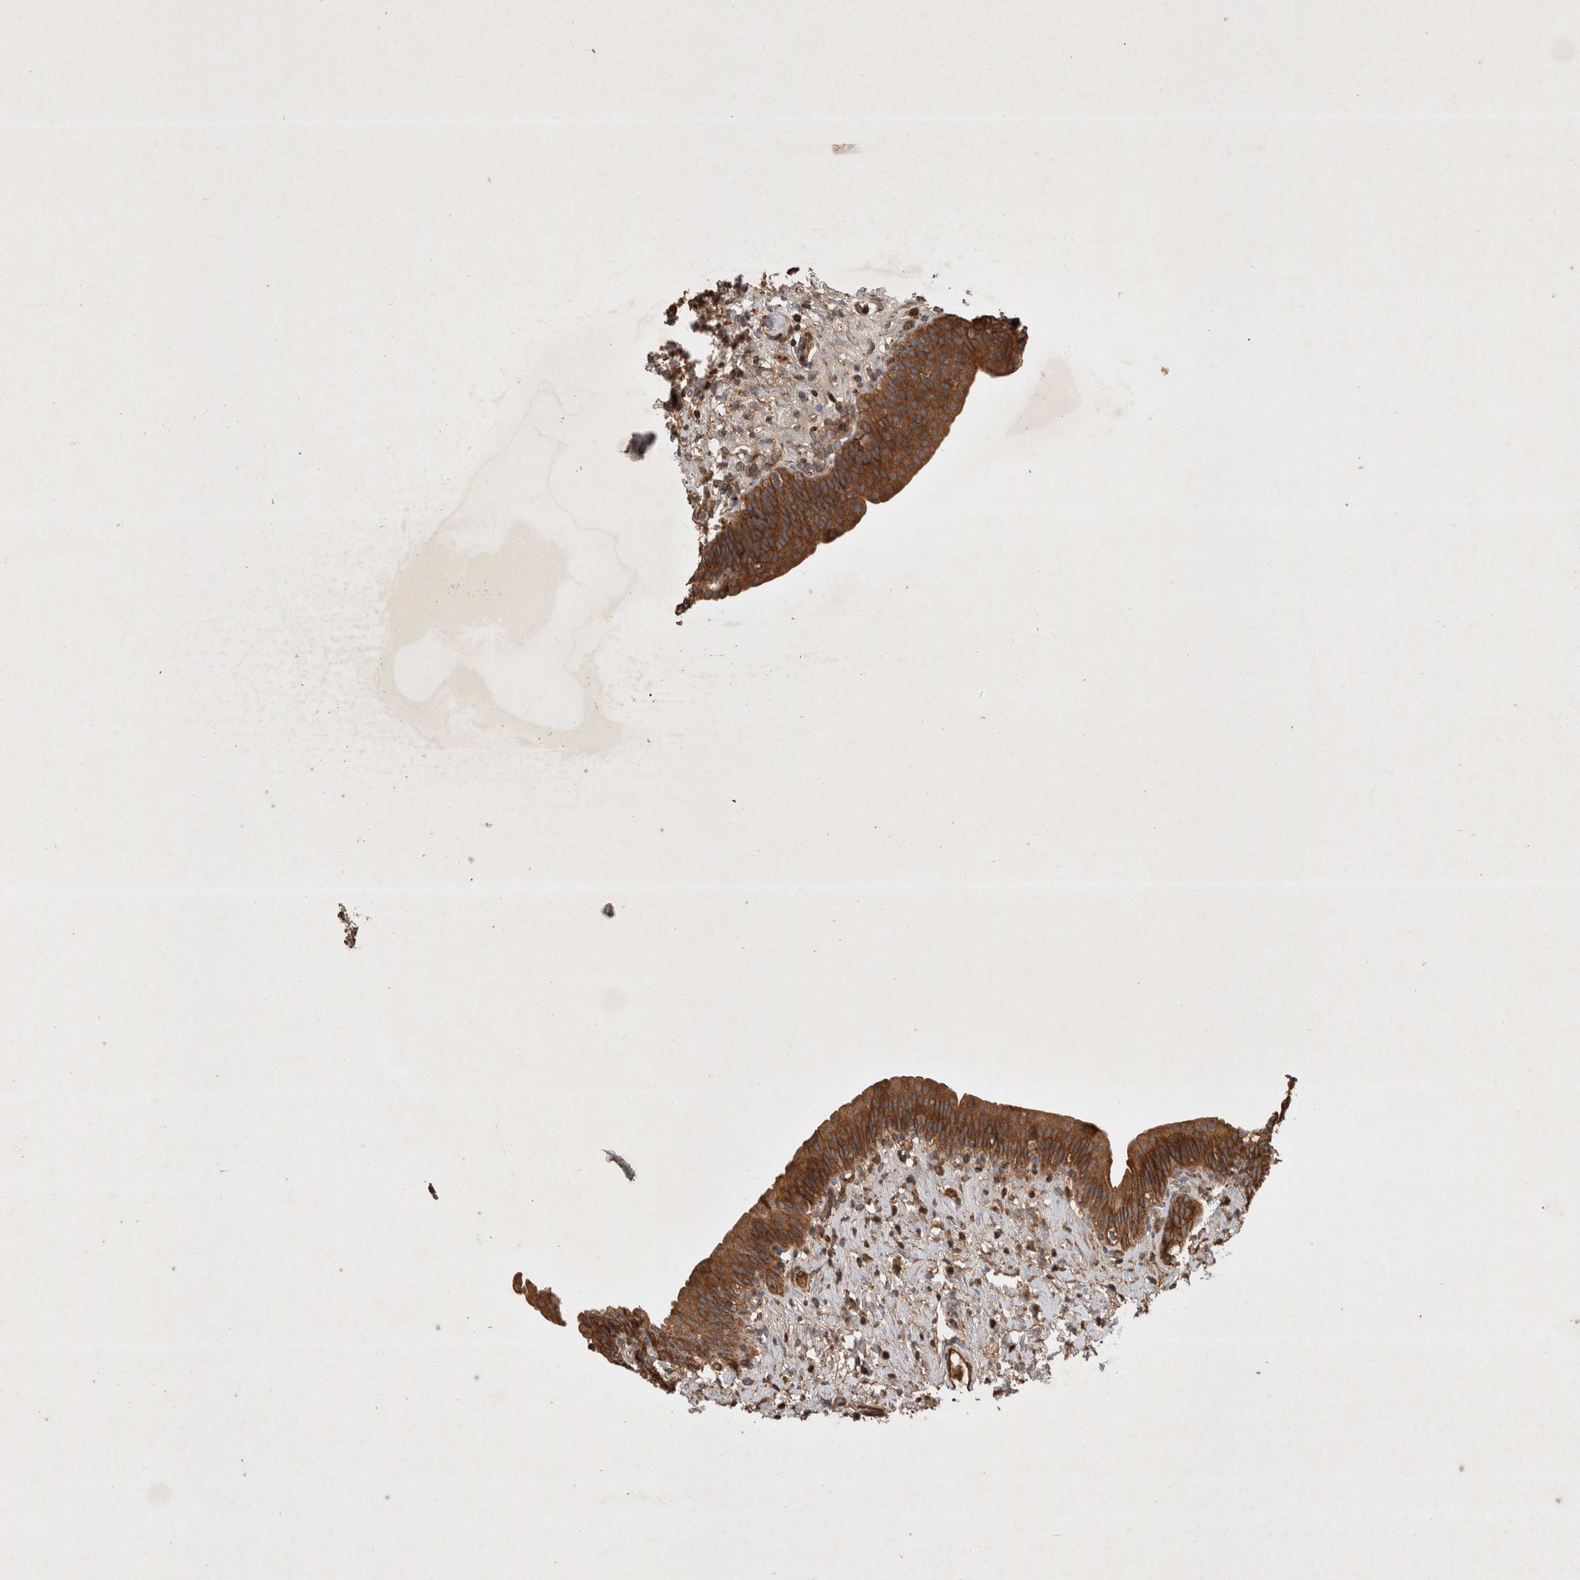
{"staining": {"intensity": "strong", "quantity": ">75%", "location": "cytoplasmic/membranous"}, "tissue": "urinary bladder", "cell_type": "Urothelial cells", "image_type": "normal", "snomed": [{"axis": "morphology", "description": "Normal tissue, NOS"}, {"axis": "topography", "description": "Urinary bladder"}], "caption": "Urinary bladder was stained to show a protein in brown. There is high levels of strong cytoplasmic/membranous staining in approximately >75% of urothelial cells. (brown staining indicates protein expression, while blue staining denotes nuclei).", "gene": "SERAC1", "patient": {"sex": "male", "age": 83}}